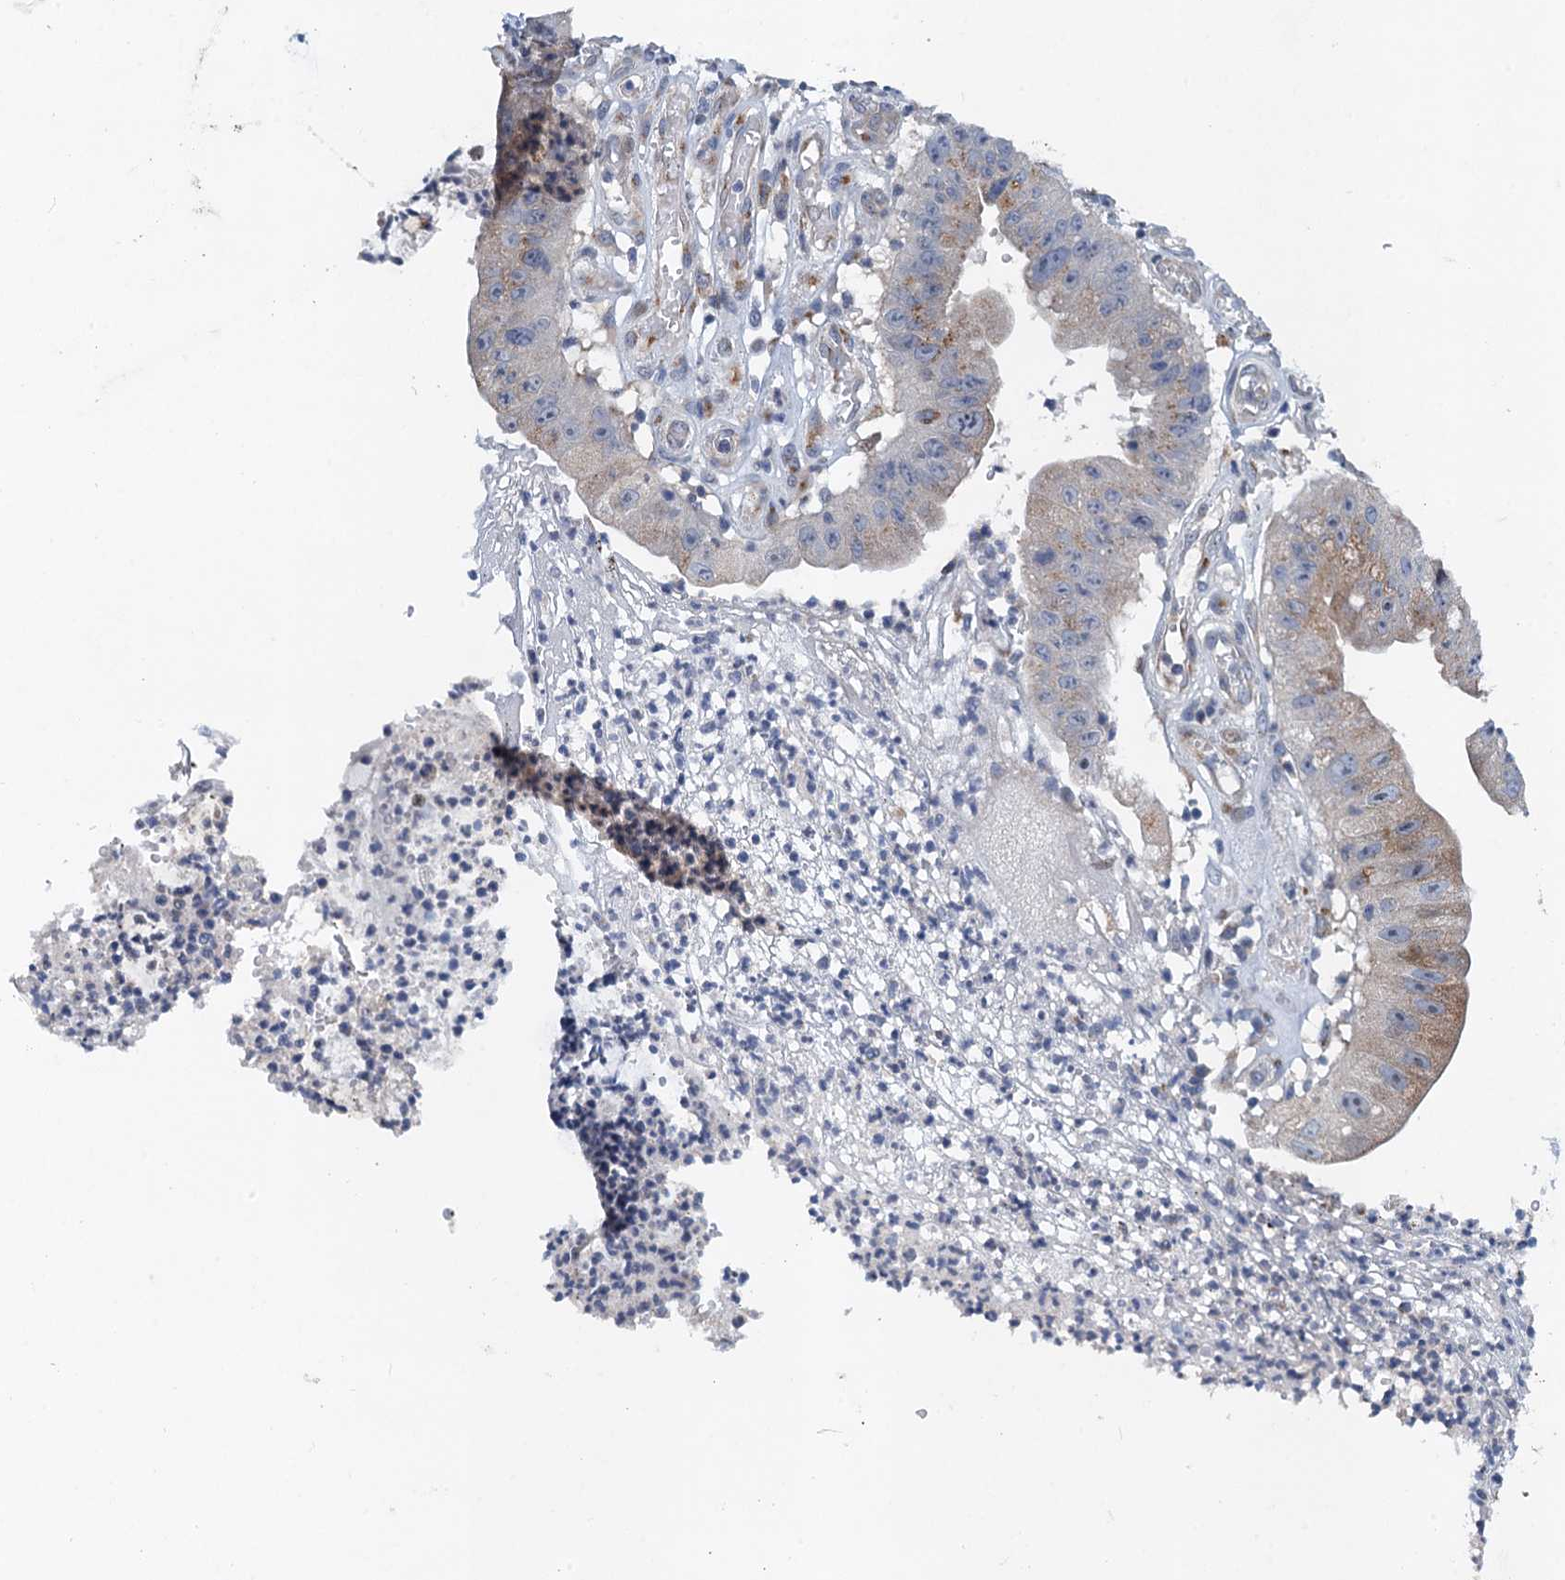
{"staining": {"intensity": "moderate", "quantity": "25%-75%", "location": "cytoplasmic/membranous"}, "tissue": "stomach cancer", "cell_type": "Tumor cells", "image_type": "cancer", "snomed": [{"axis": "morphology", "description": "Adenocarcinoma, NOS"}, {"axis": "topography", "description": "Stomach"}], "caption": "Immunohistochemistry image of stomach adenocarcinoma stained for a protein (brown), which displays medium levels of moderate cytoplasmic/membranous expression in about 25%-75% of tumor cells.", "gene": "NBEA", "patient": {"sex": "male", "age": 59}}